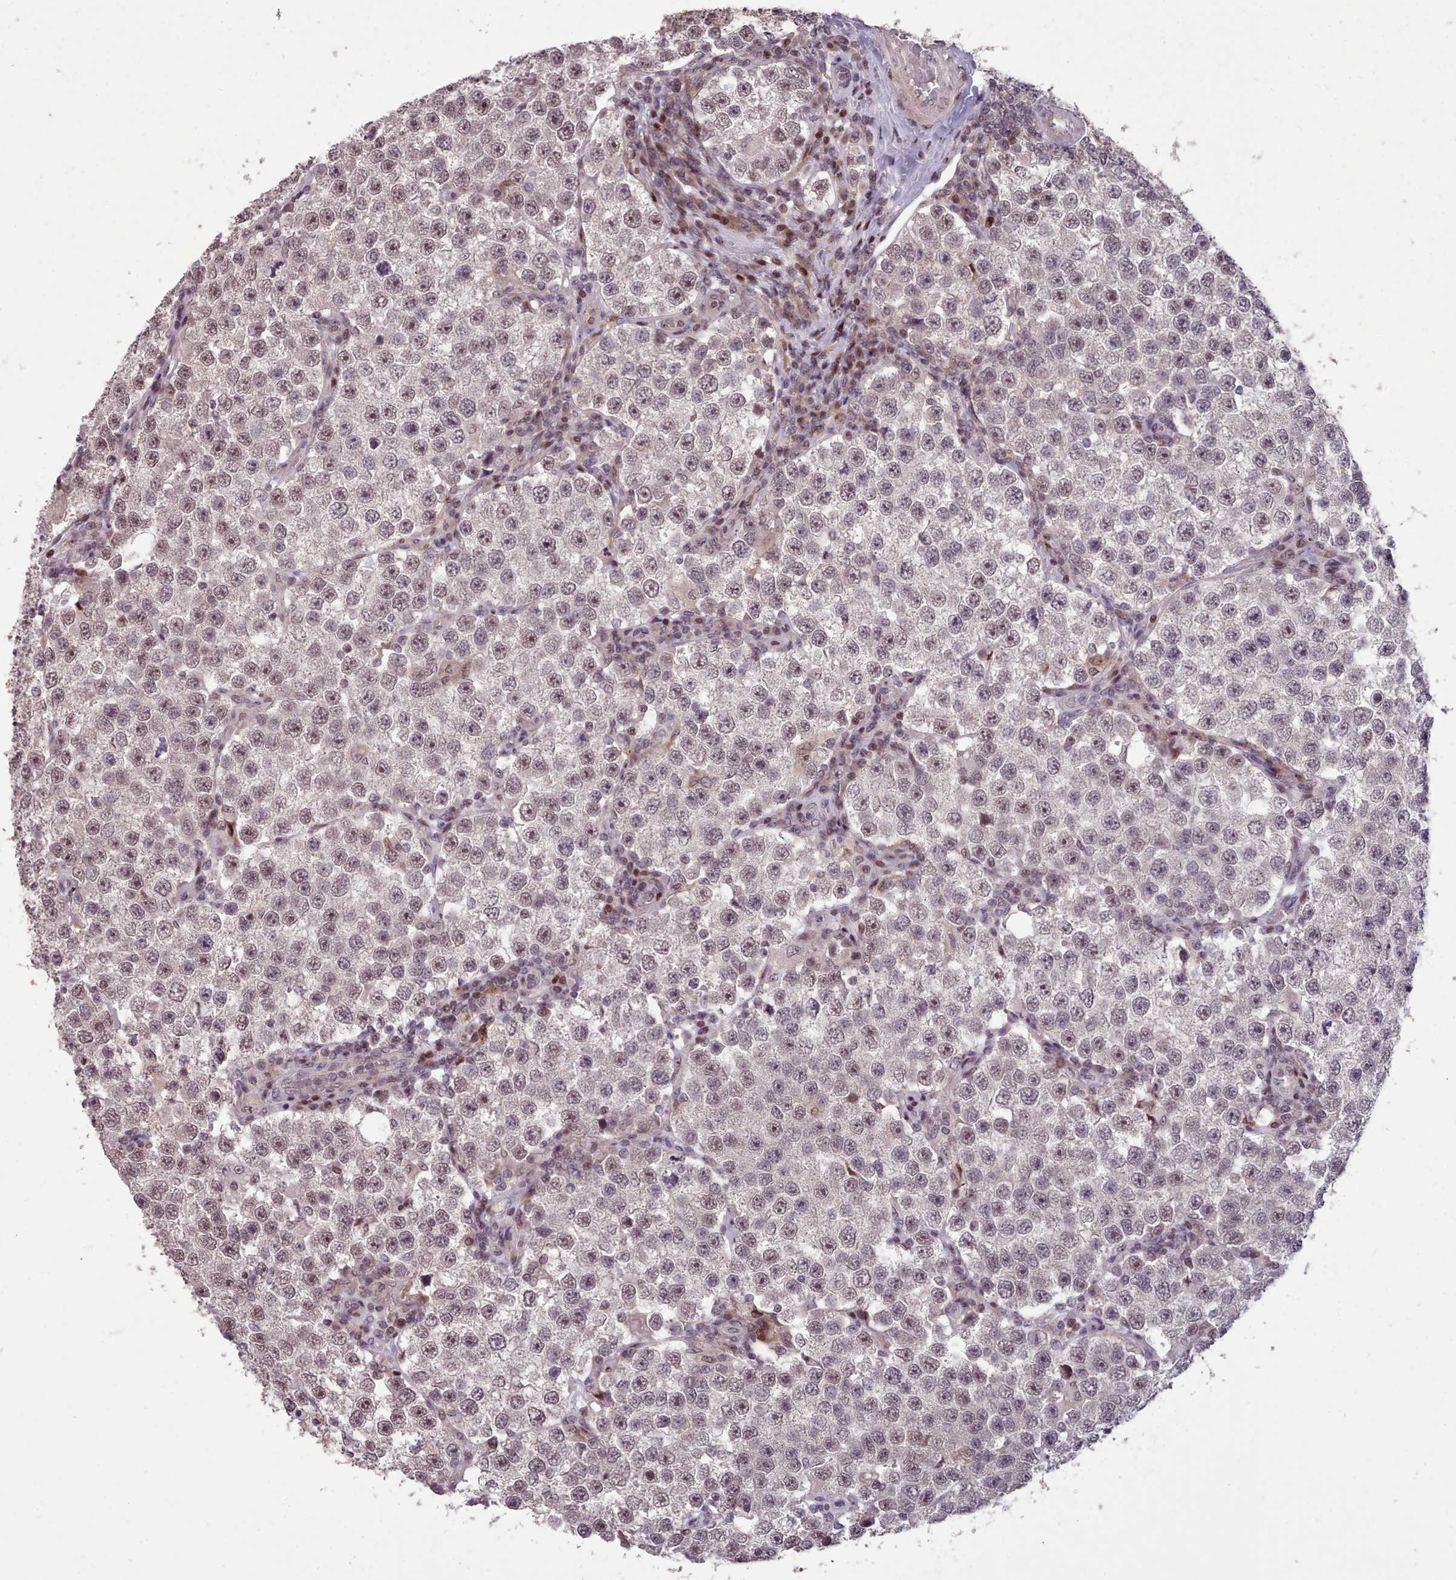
{"staining": {"intensity": "weak", "quantity": "25%-75%", "location": "nuclear"}, "tissue": "testis cancer", "cell_type": "Tumor cells", "image_type": "cancer", "snomed": [{"axis": "morphology", "description": "Seminoma, NOS"}, {"axis": "topography", "description": "Testis"}], "caption": "Testis cancer (seminoma) tissue reveals weak nuclear staining in approximately 25%-75% of tumor cells", "gene": "ENSA", "patient": {"sex": "male", "age": 37}}